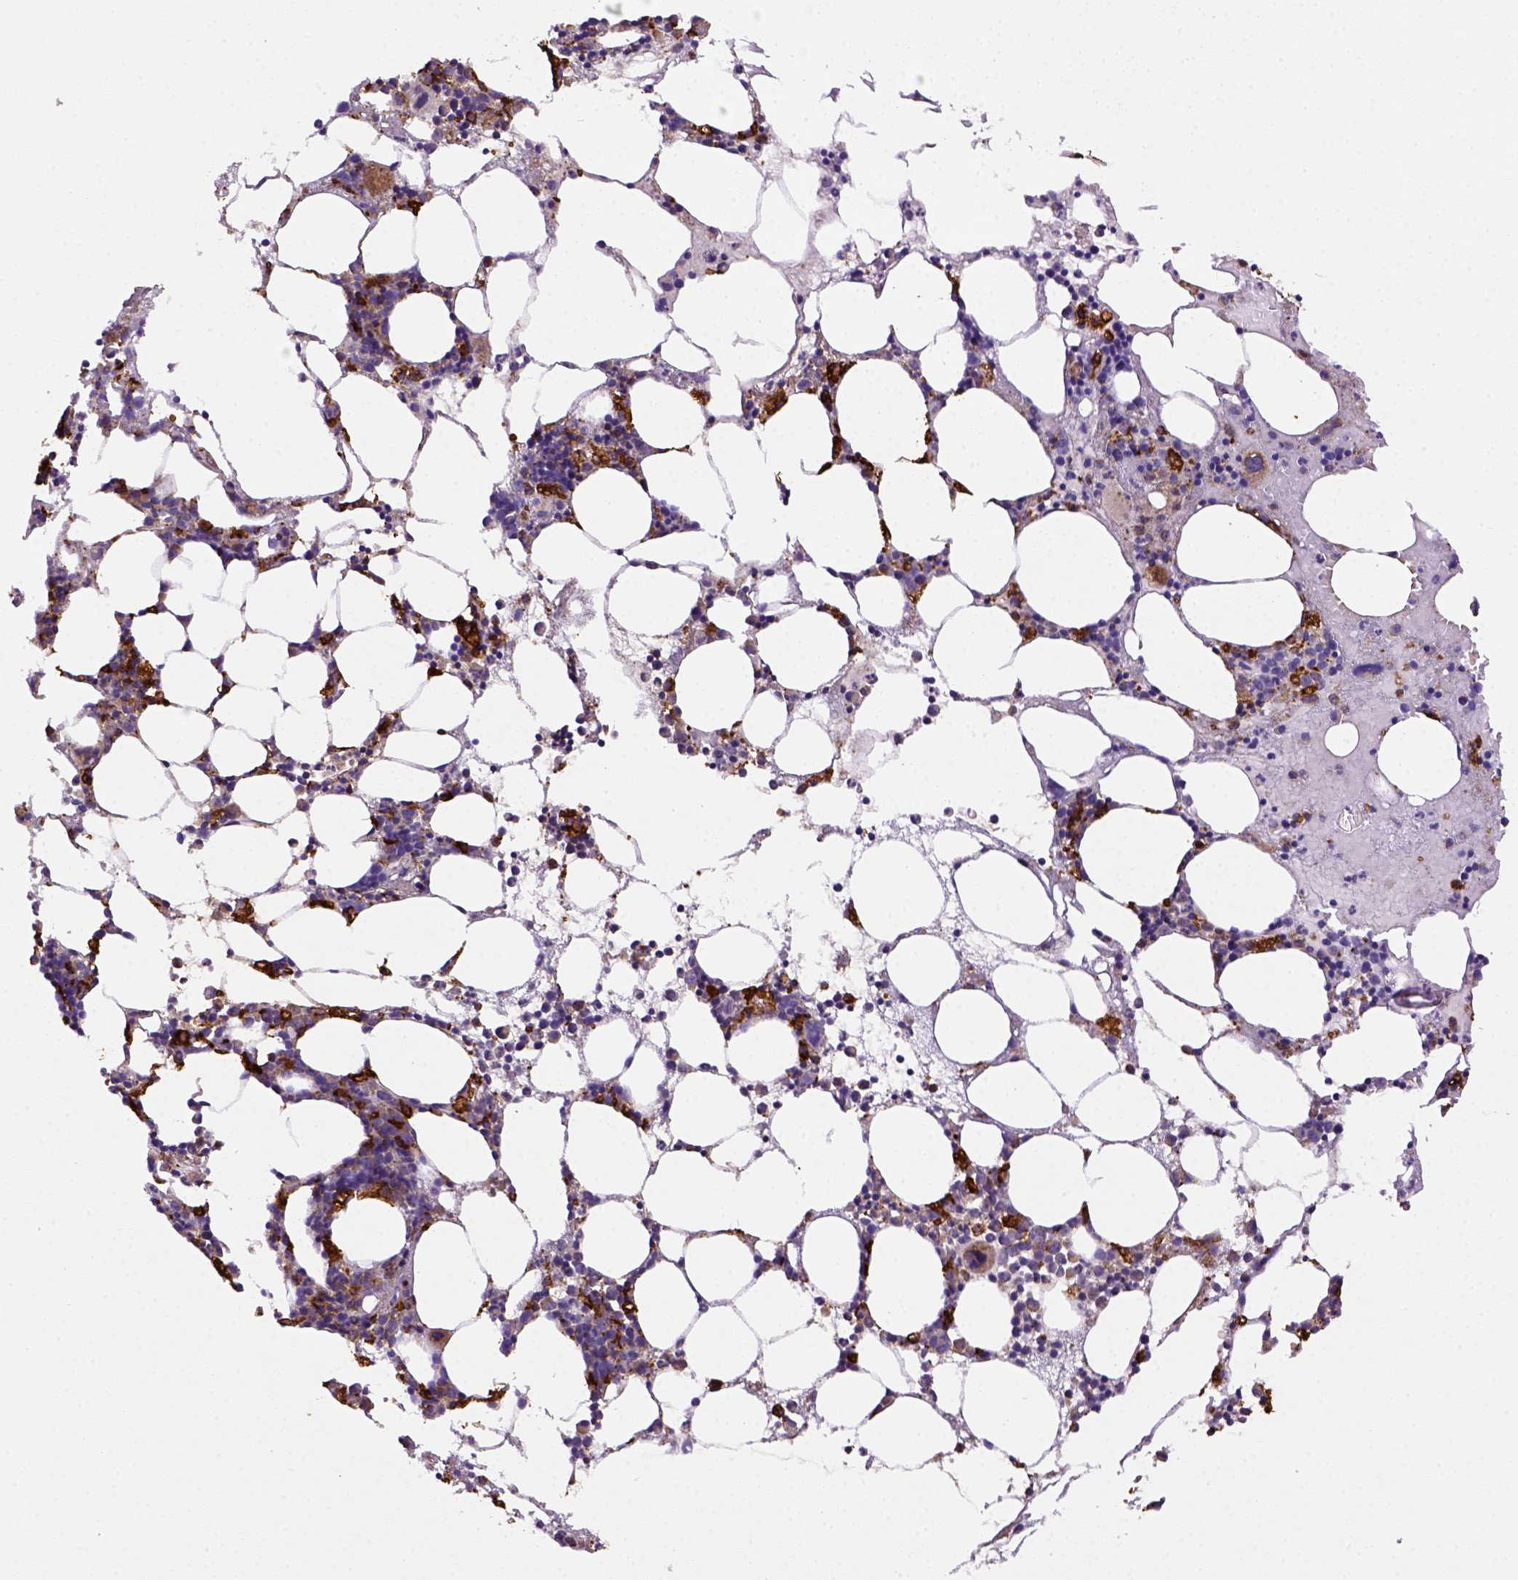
{"staining": {"intensity": "strong", "quantity": "25%-75%", "location": "cytoplasmic/membranous"}, "tissue": "bone marrow", "cell_type": "Hematopoietic cells", "image_type": "normal", "snomed": [{"axis": "morphology", "description": "Normal tissue, NOS"}, {"axis": "topography", "description": "Bone marrow"}], "caption": "Immunohistochemical staining of normal bone marrow exhibits strong cytoplasmic/membranous protein positivity in about 25%-75% of hematopoietic cells.", "gene": "CD68", "patient": {"sex": "male", "age": 54}}